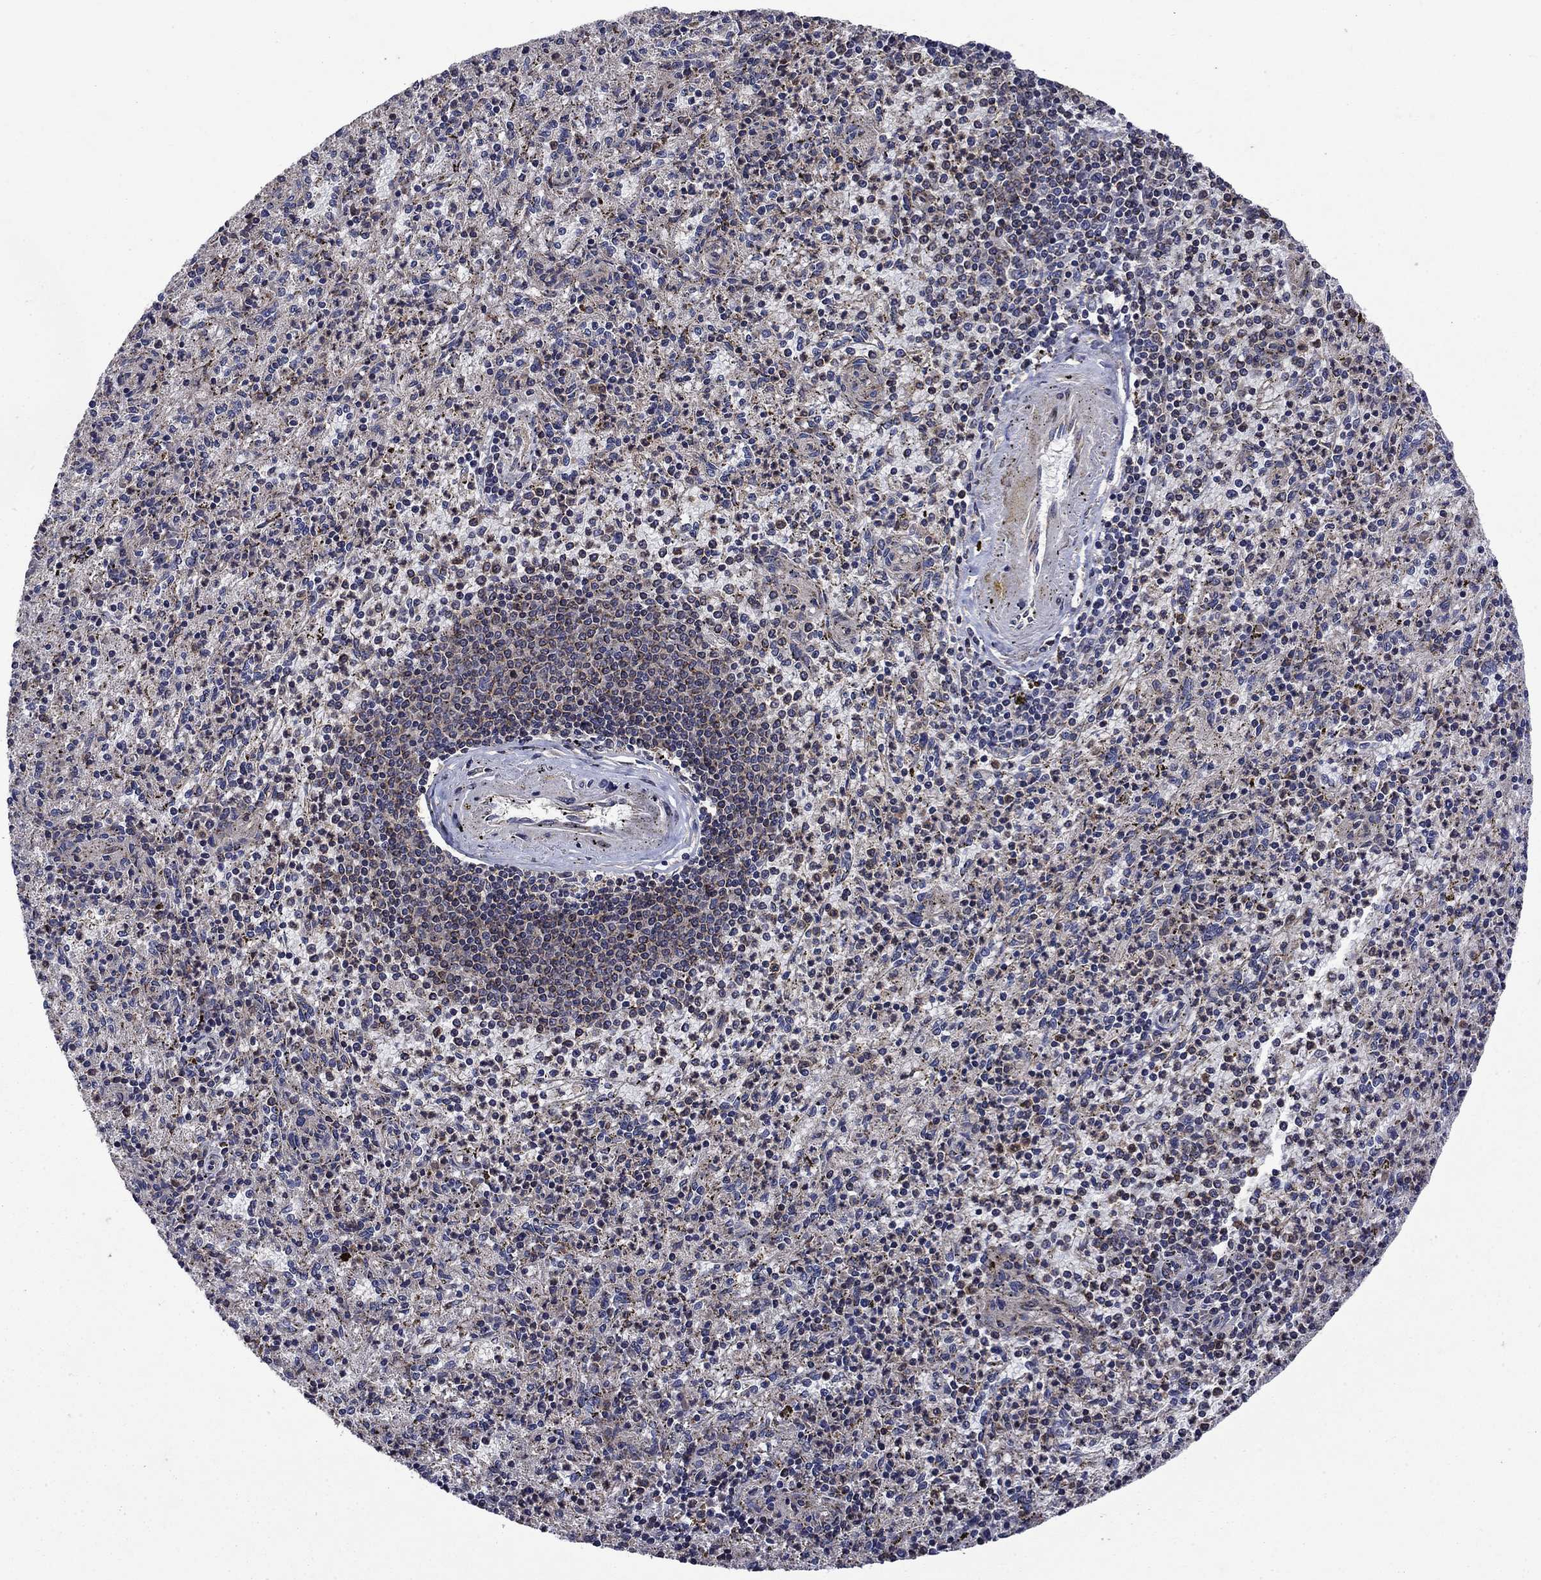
{"staining": {"intensity": "strong", "quantity": "<25%", "location": "cytoplasmic/membranous"}, "tissue": "spleen", "cell_type": "Cells in red pulp", "image_type": "normal", "snomed": [{"axis": "morphology", "description": "Normal tissue, NOS"}, {"axis": "topography", "description": "Spleen"}], "caption": "DAB (3,3'-diaminobenzidine) immunohistochemical staining of normal spleen reveals strong cytoplasmic/membranous protein staining in about <25% of cells in red pulp. (brown staining indicates protein expression, while blue staining denotes nuclei).", "gene": "AGTPBP1", "patient": {"sex": "male", "age": 60}}